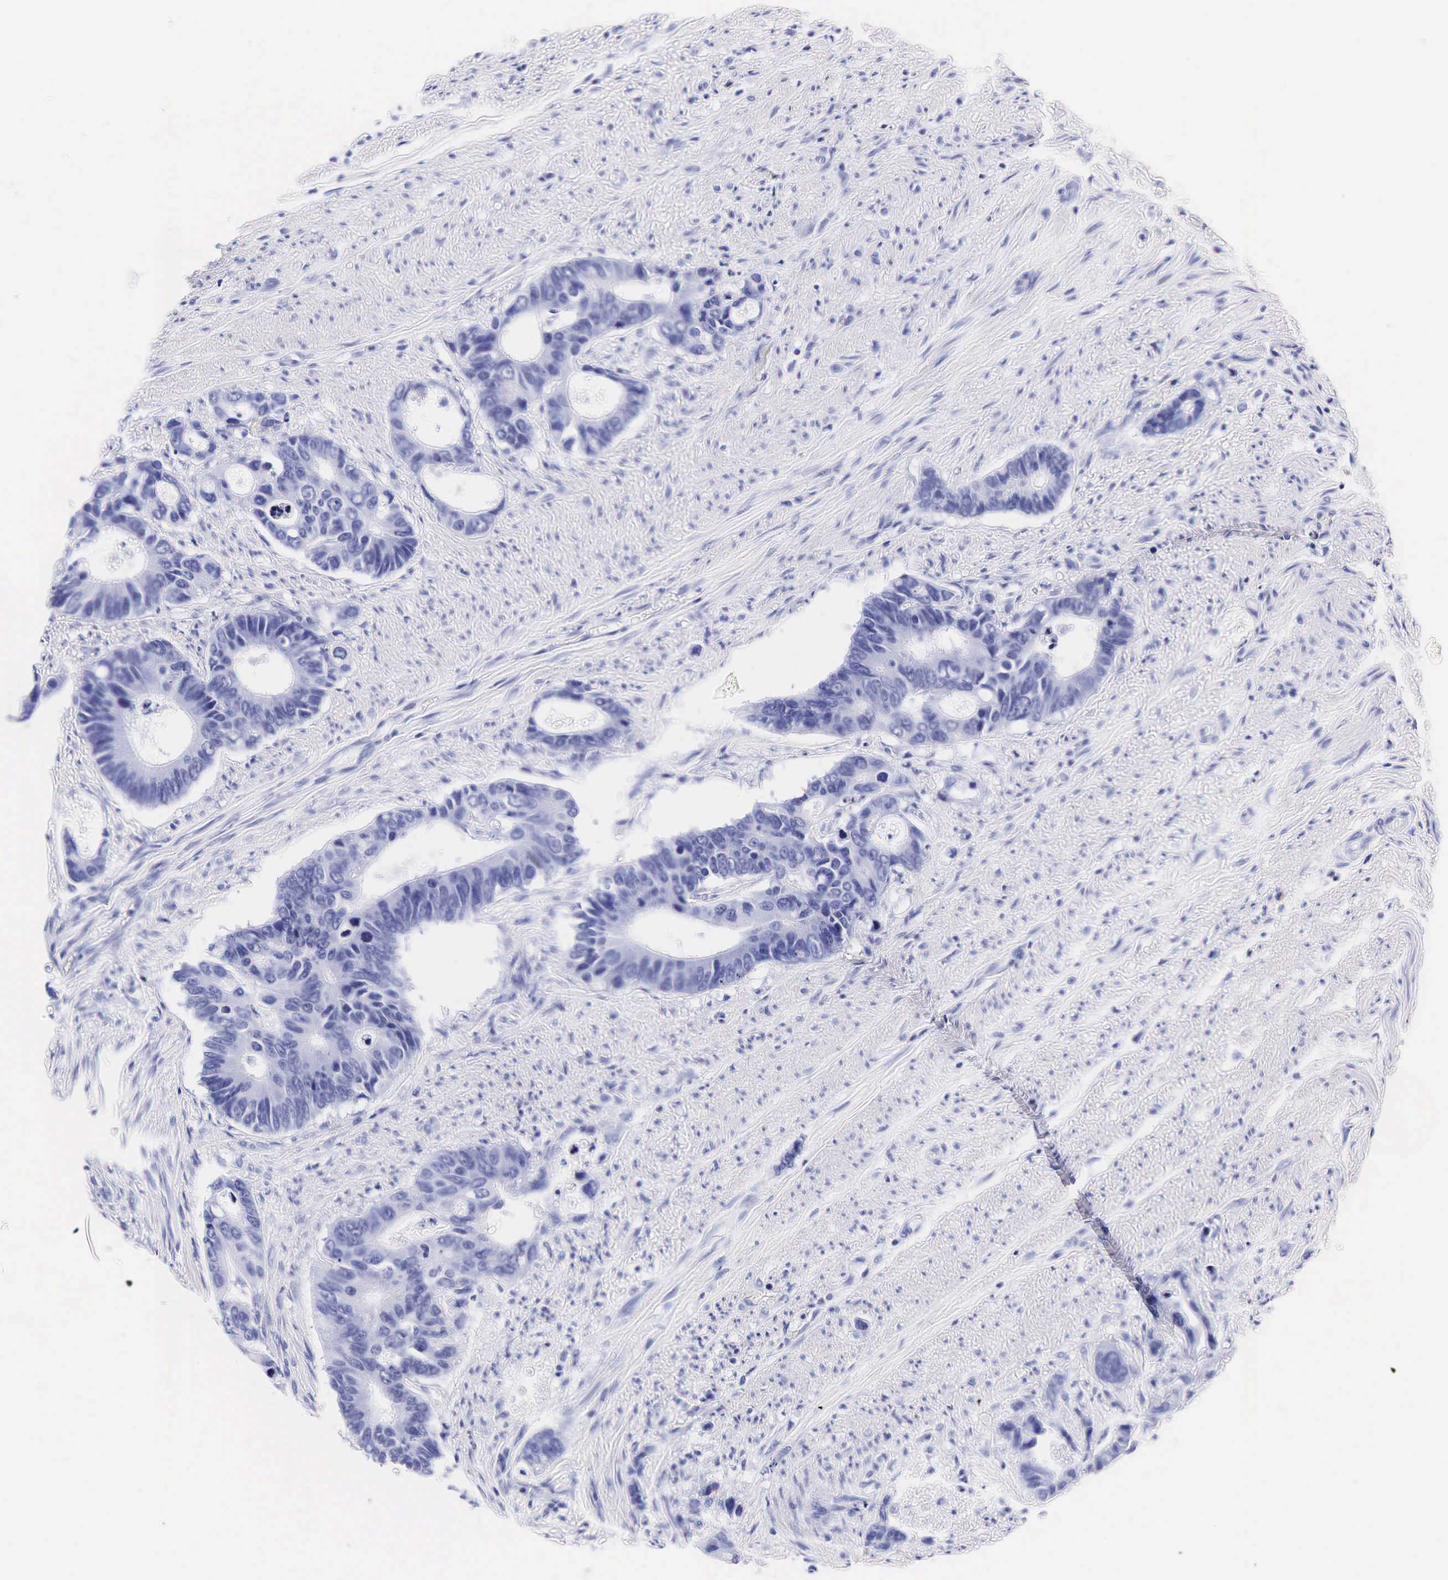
{"staining": {"intensity": "negative", "quantity": "none", "location": "none"}, "tissue": "colorectal cancer", "cell_type": "Tumor cells", "image_type": "cancer", "snomed": [{"axis": "morphology", "description": "Adenocarcinoma, NOS"}, {"axis": "topography", "description": "Colon"}], "caption": "A micrograph of human colorectal adenocarcinoma is negative for staining in tumor cells.", "gene": "KLK3", "patient": {"sex": "male", "age": 49}}